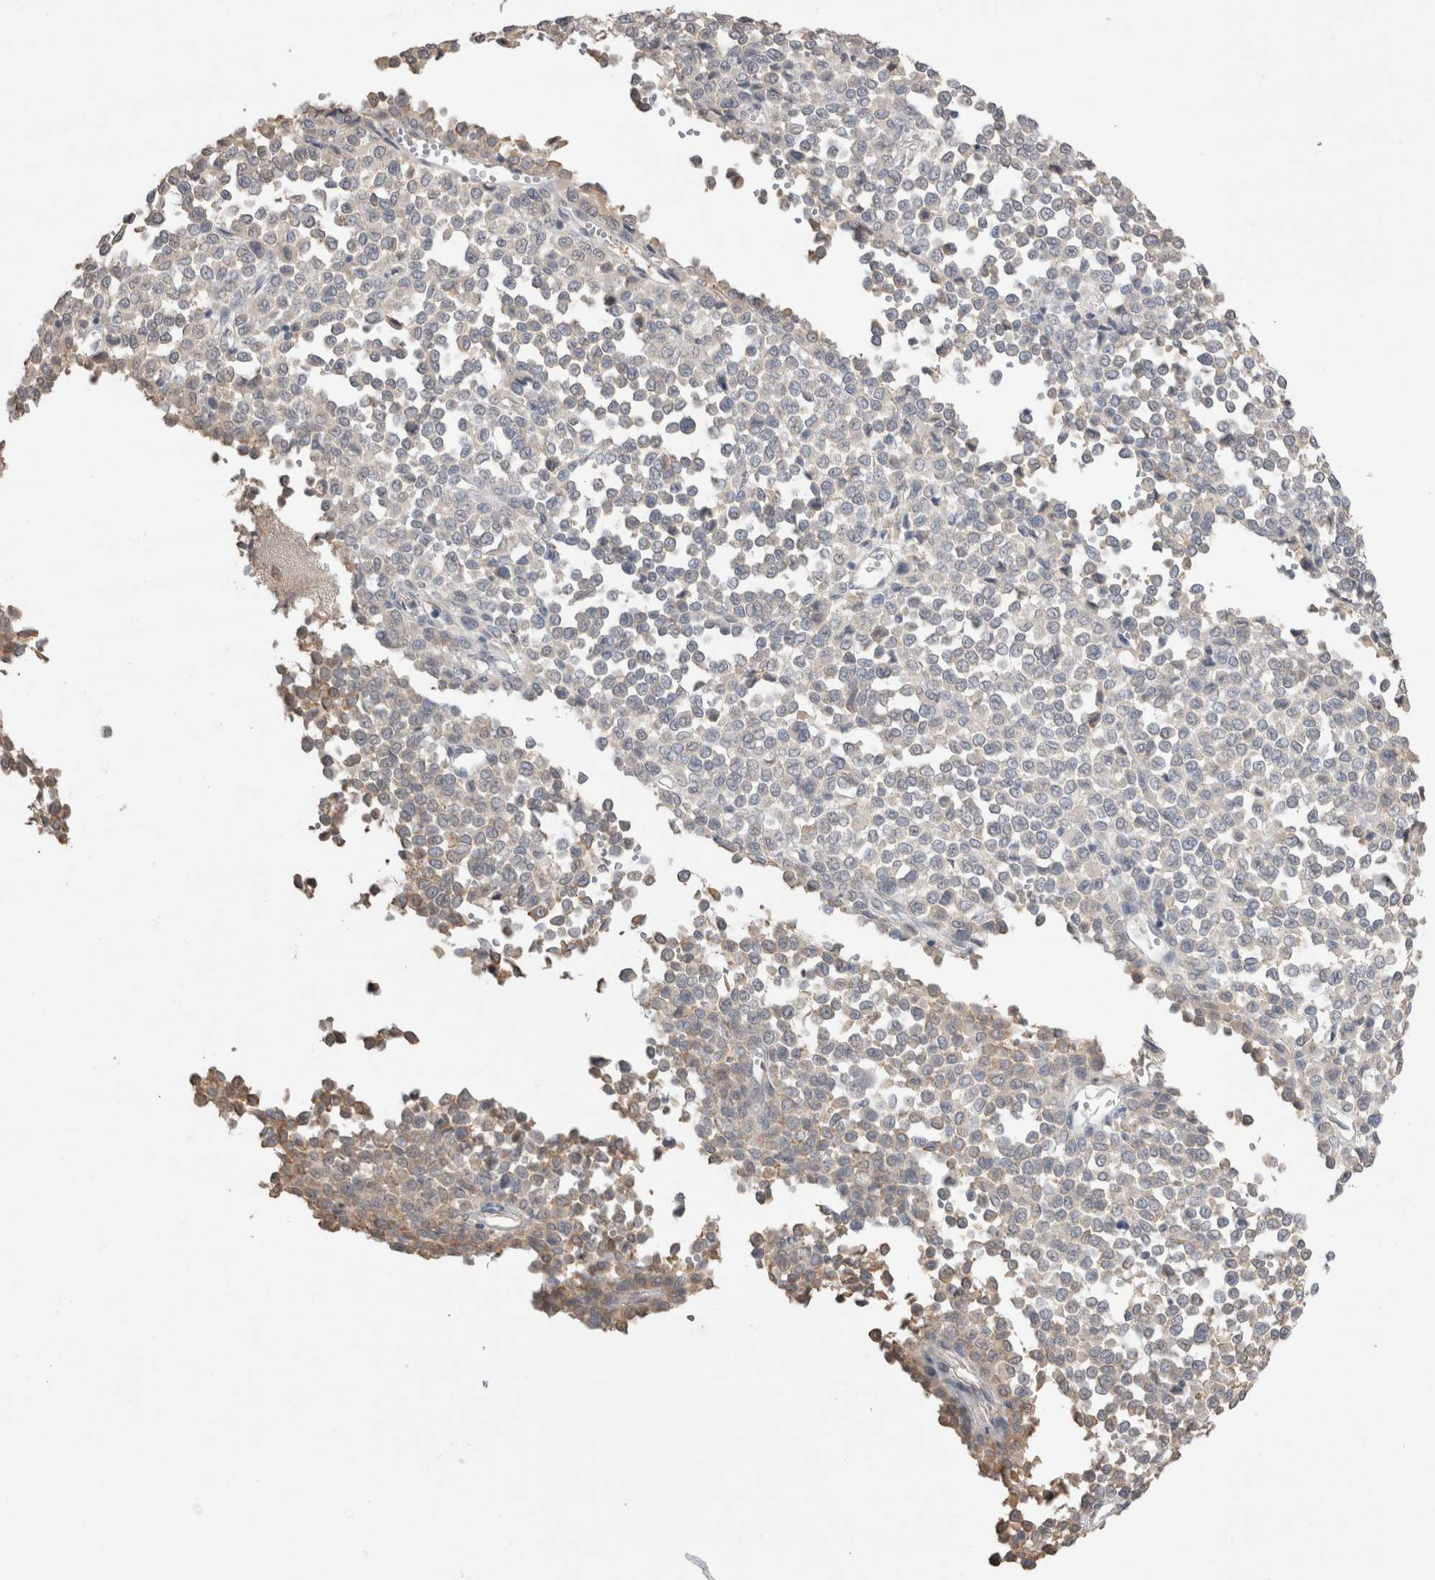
{"staining": {"intensity": "weak", "quantity": "<25%", "location": "cytoplasmic/membranous"}, "tissue": "melanoma", "cell_type": "Tumor cells", "image_type": "cancer", "snomed": [{"axis": "morphology", "description": "Malignant melanoma, Metastatic site"}, {"axis": "topography", "description": "Pancreas"}], "caption": "A high-resolution micrograph shows immunohistochemistry staining of melanoma, which reveals no significant expression in tumor cells.", "gene": "NAALADL2", "patient": {"sex": "female", "age": 30}}